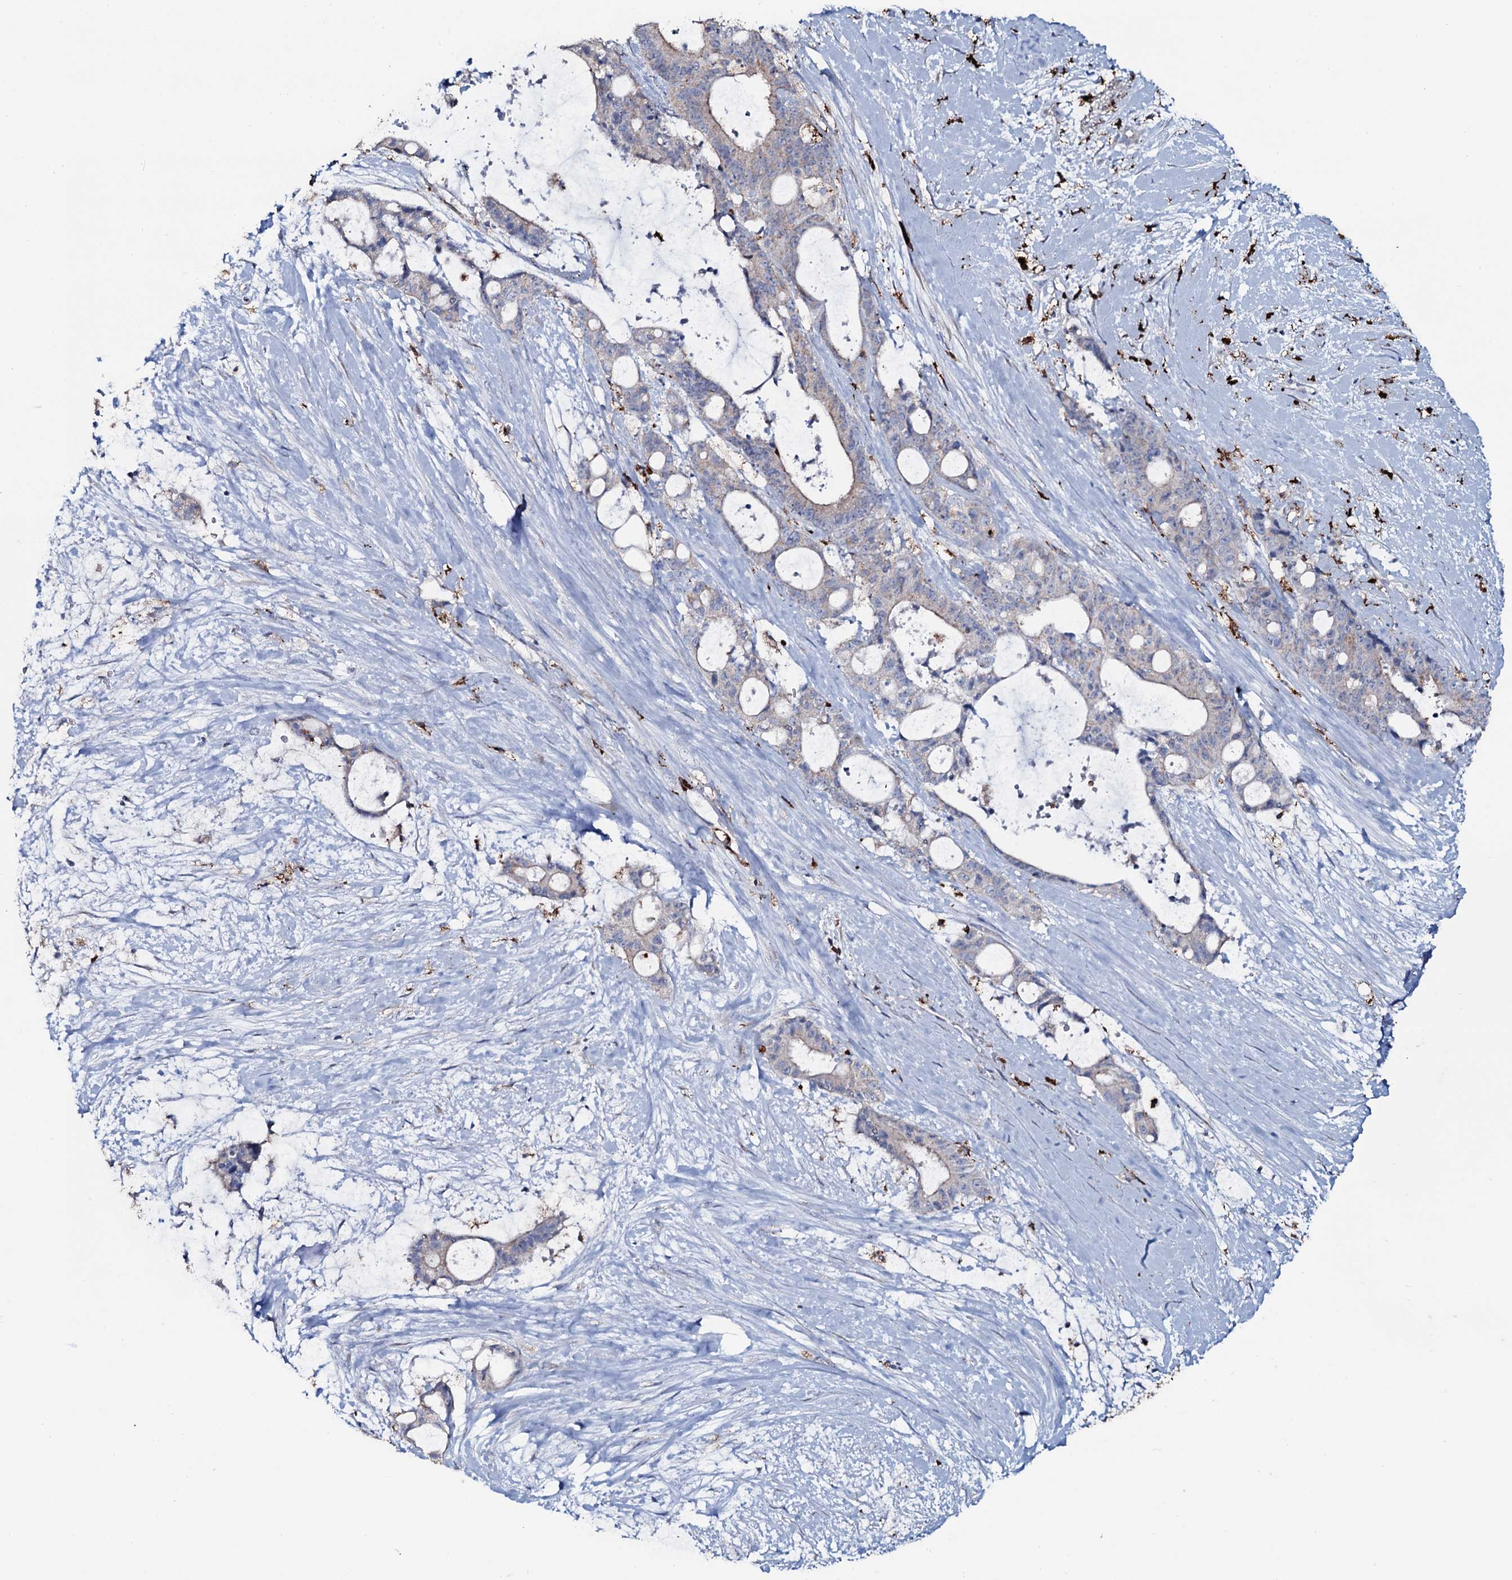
{"staining": {"intensity": "weak", "quantity": "<25%", "location": "cytoplasmic/membranous"}, "tissue": "liver cancer", "cell_type": "Tumor cells", "image_type": "cancer", "snomed": [{"axis": "morphology", "description": "Normal tissue, NOS"}, {"axis": "morphology", "description": "Cholangiocarcinoma"}, {"axis": "topography", "description": "Liver"}, {"axis": "topography", "description": "Peripheral nerve tissue"}], "caption": "Tumor cells show no significant protein positivity in liver cancer.", "gene": "OSBPL2", "patient": {"sex": "female", "age": 73}}